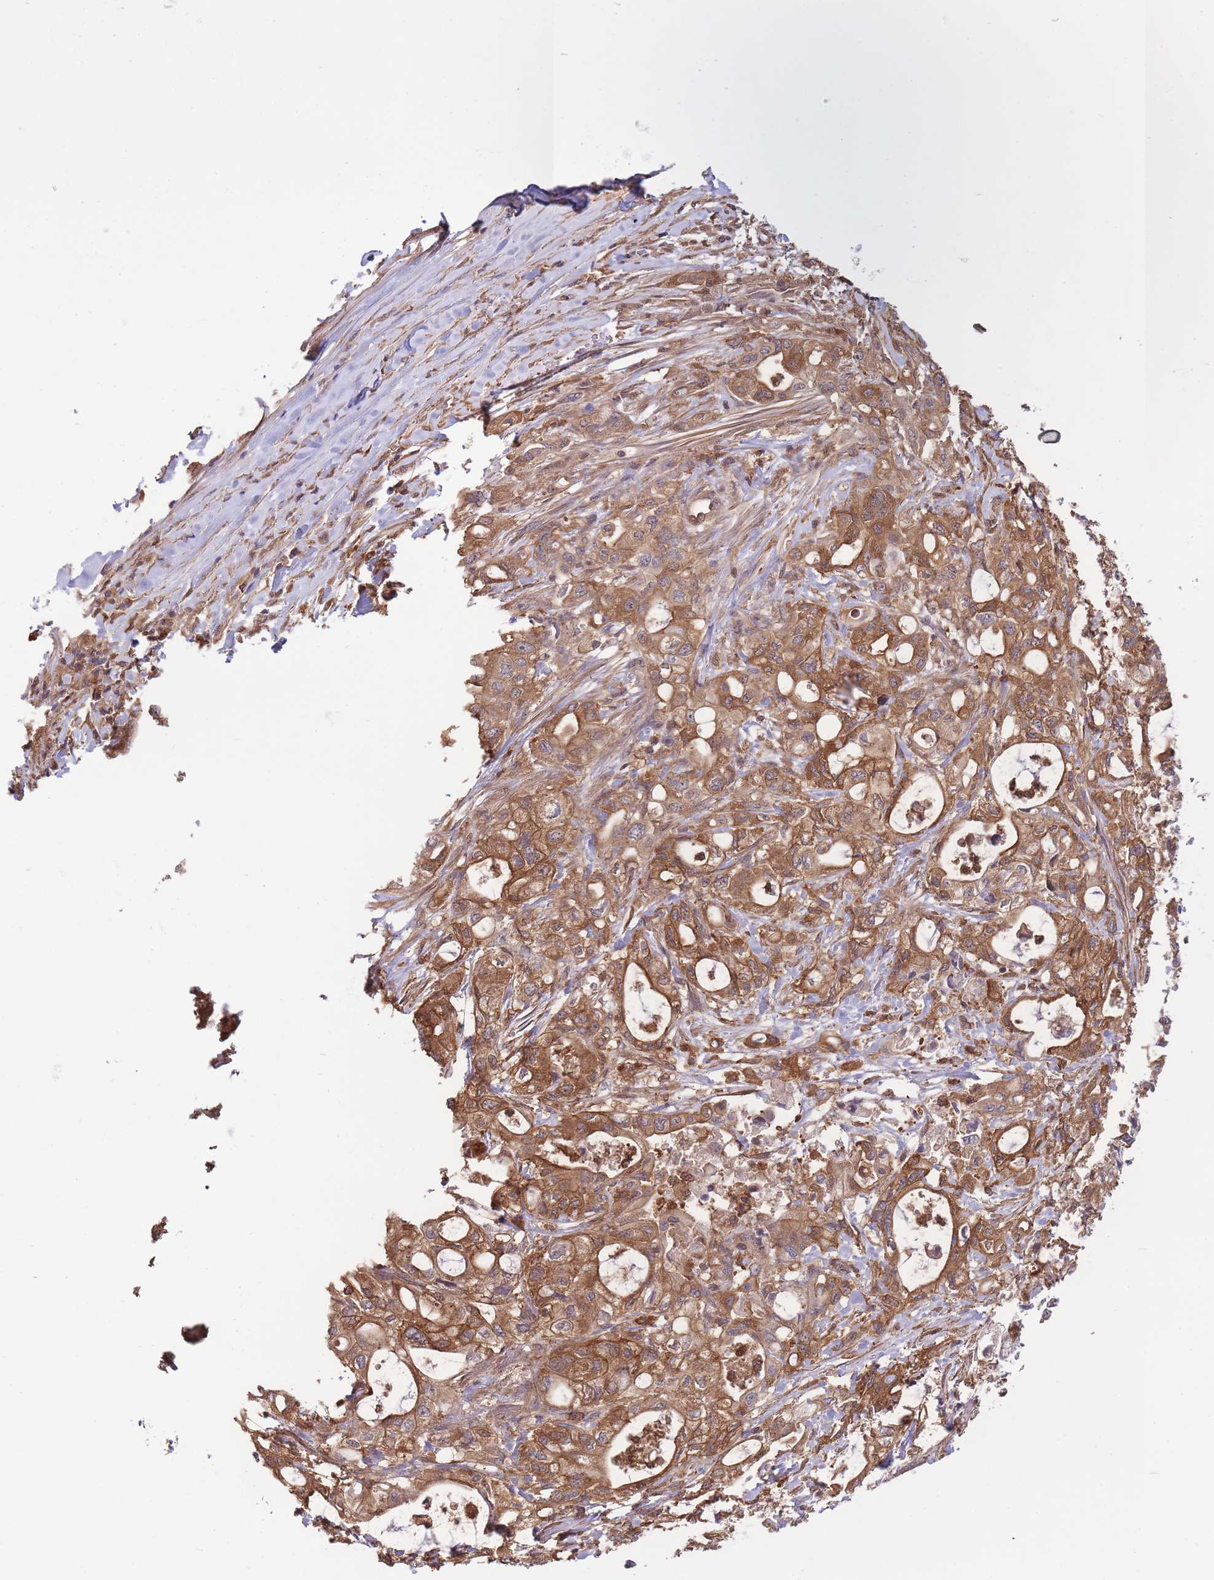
{"staining": {"intensity": "moderate", "quantity": ">75%", "location": "cytoplasmic/membranous"}, "tissue": "pancreatic cancer", "cell_type": "Tumor cells", "image_type": "cancer", "snomed": [{"axis": "morphology", "description": "Adenocarcinoma, NOS"}, {"axis": "topography", "description": "Pancreas"}], "caption": "Protein staining of pancreatic cancer (adenocarcinoma) tissue displays moderate cytoplasmic/membranous expression in about >75% of tumor cells.", "gene": "ZNF304", "patient": {"sex": "male", "age": 79}}